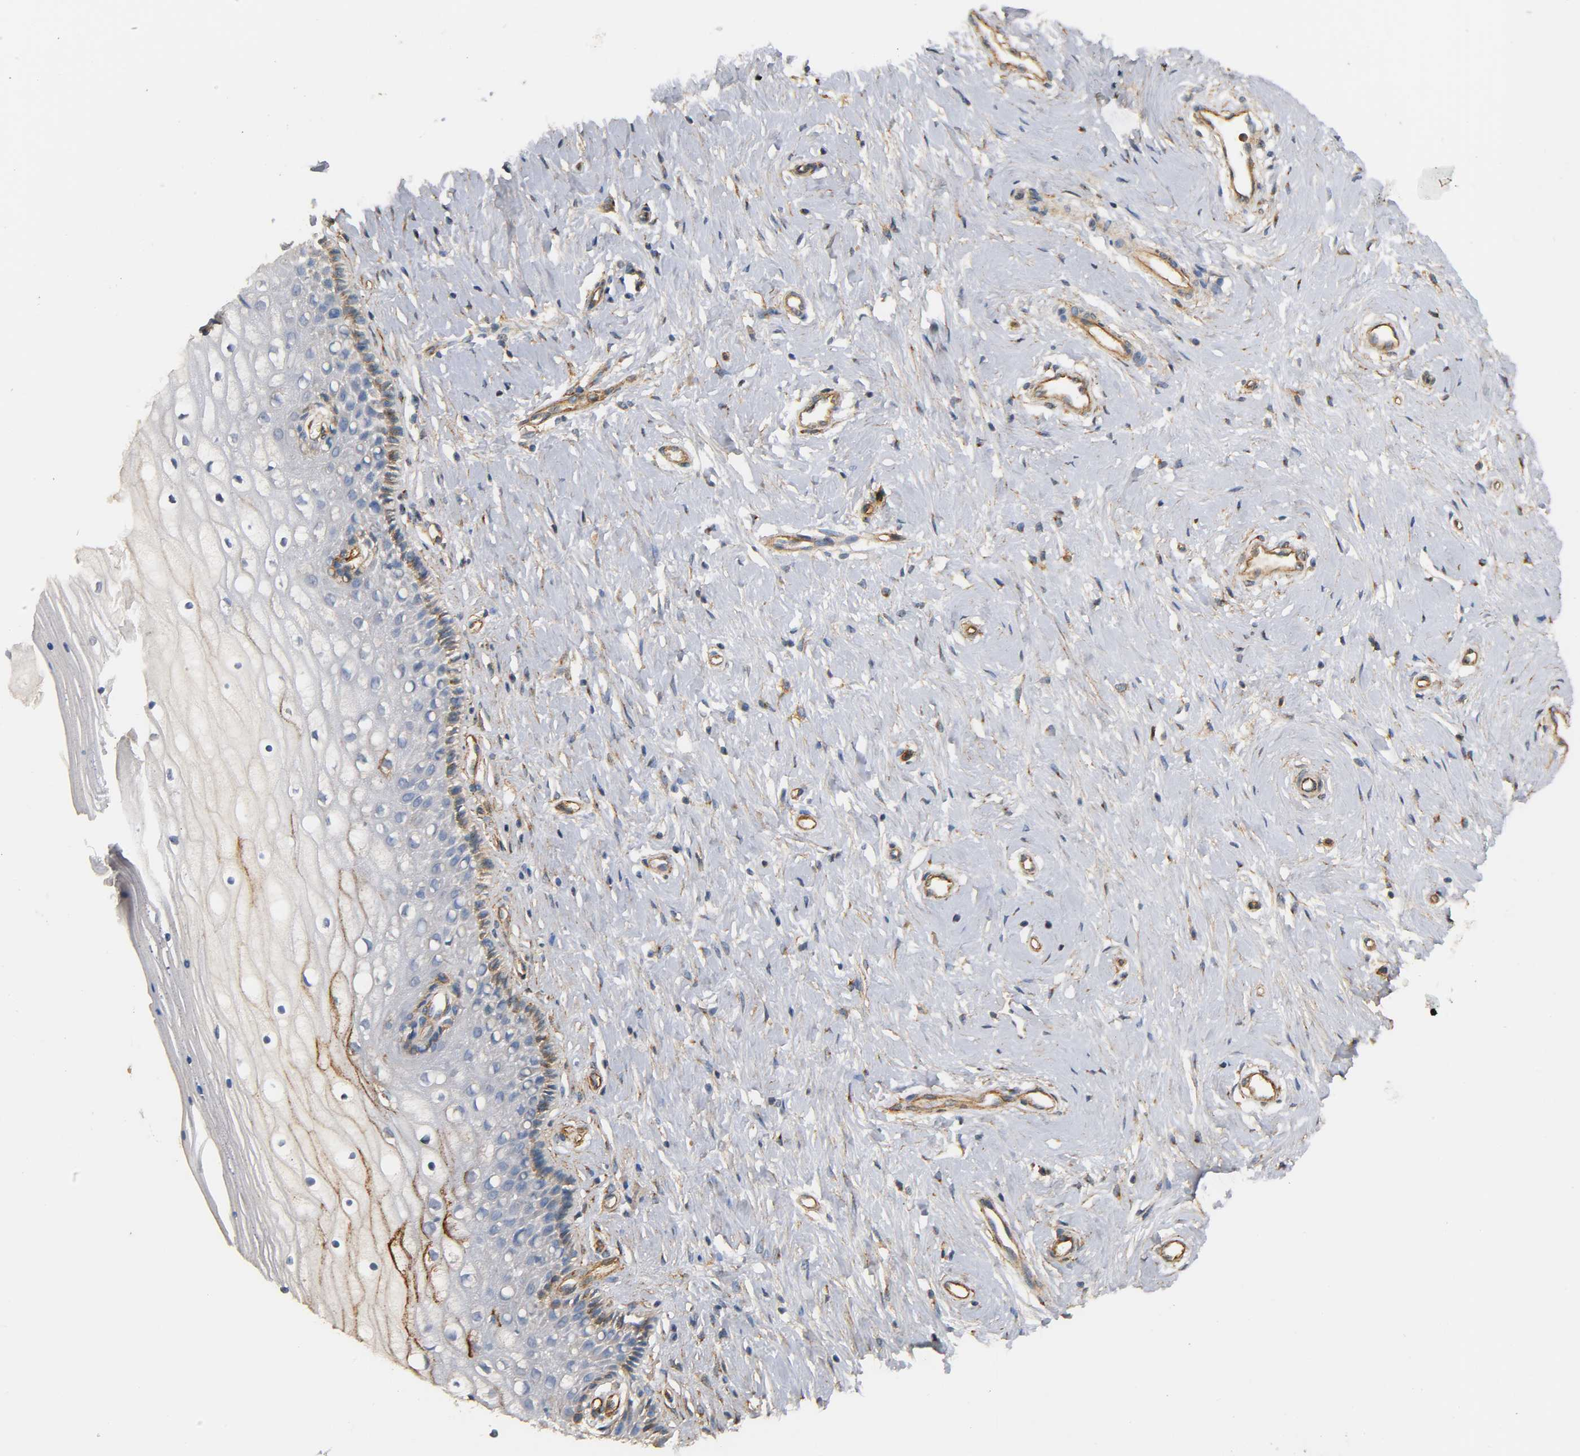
{"staining": {"intensity": "weak", "quantity": "<25%", "location": "cytoplasmic/membranous"}, "tissue": "cervix", "cell_type": "Glandular cells", "image_type": "normal", "snomed": [{"axis": "morphology", "description": "Normal tissue, NOS"}, {"axis": "topography", "description": "Cervix"}], "caption": "Immunohistochemistry (IHC) micrograph of unremarkable human cervix stained for a protein (brown), which displays no expression in glandular cells.", "gene": "IFITM2", "patient": {"sex": "female", "age": 46}}